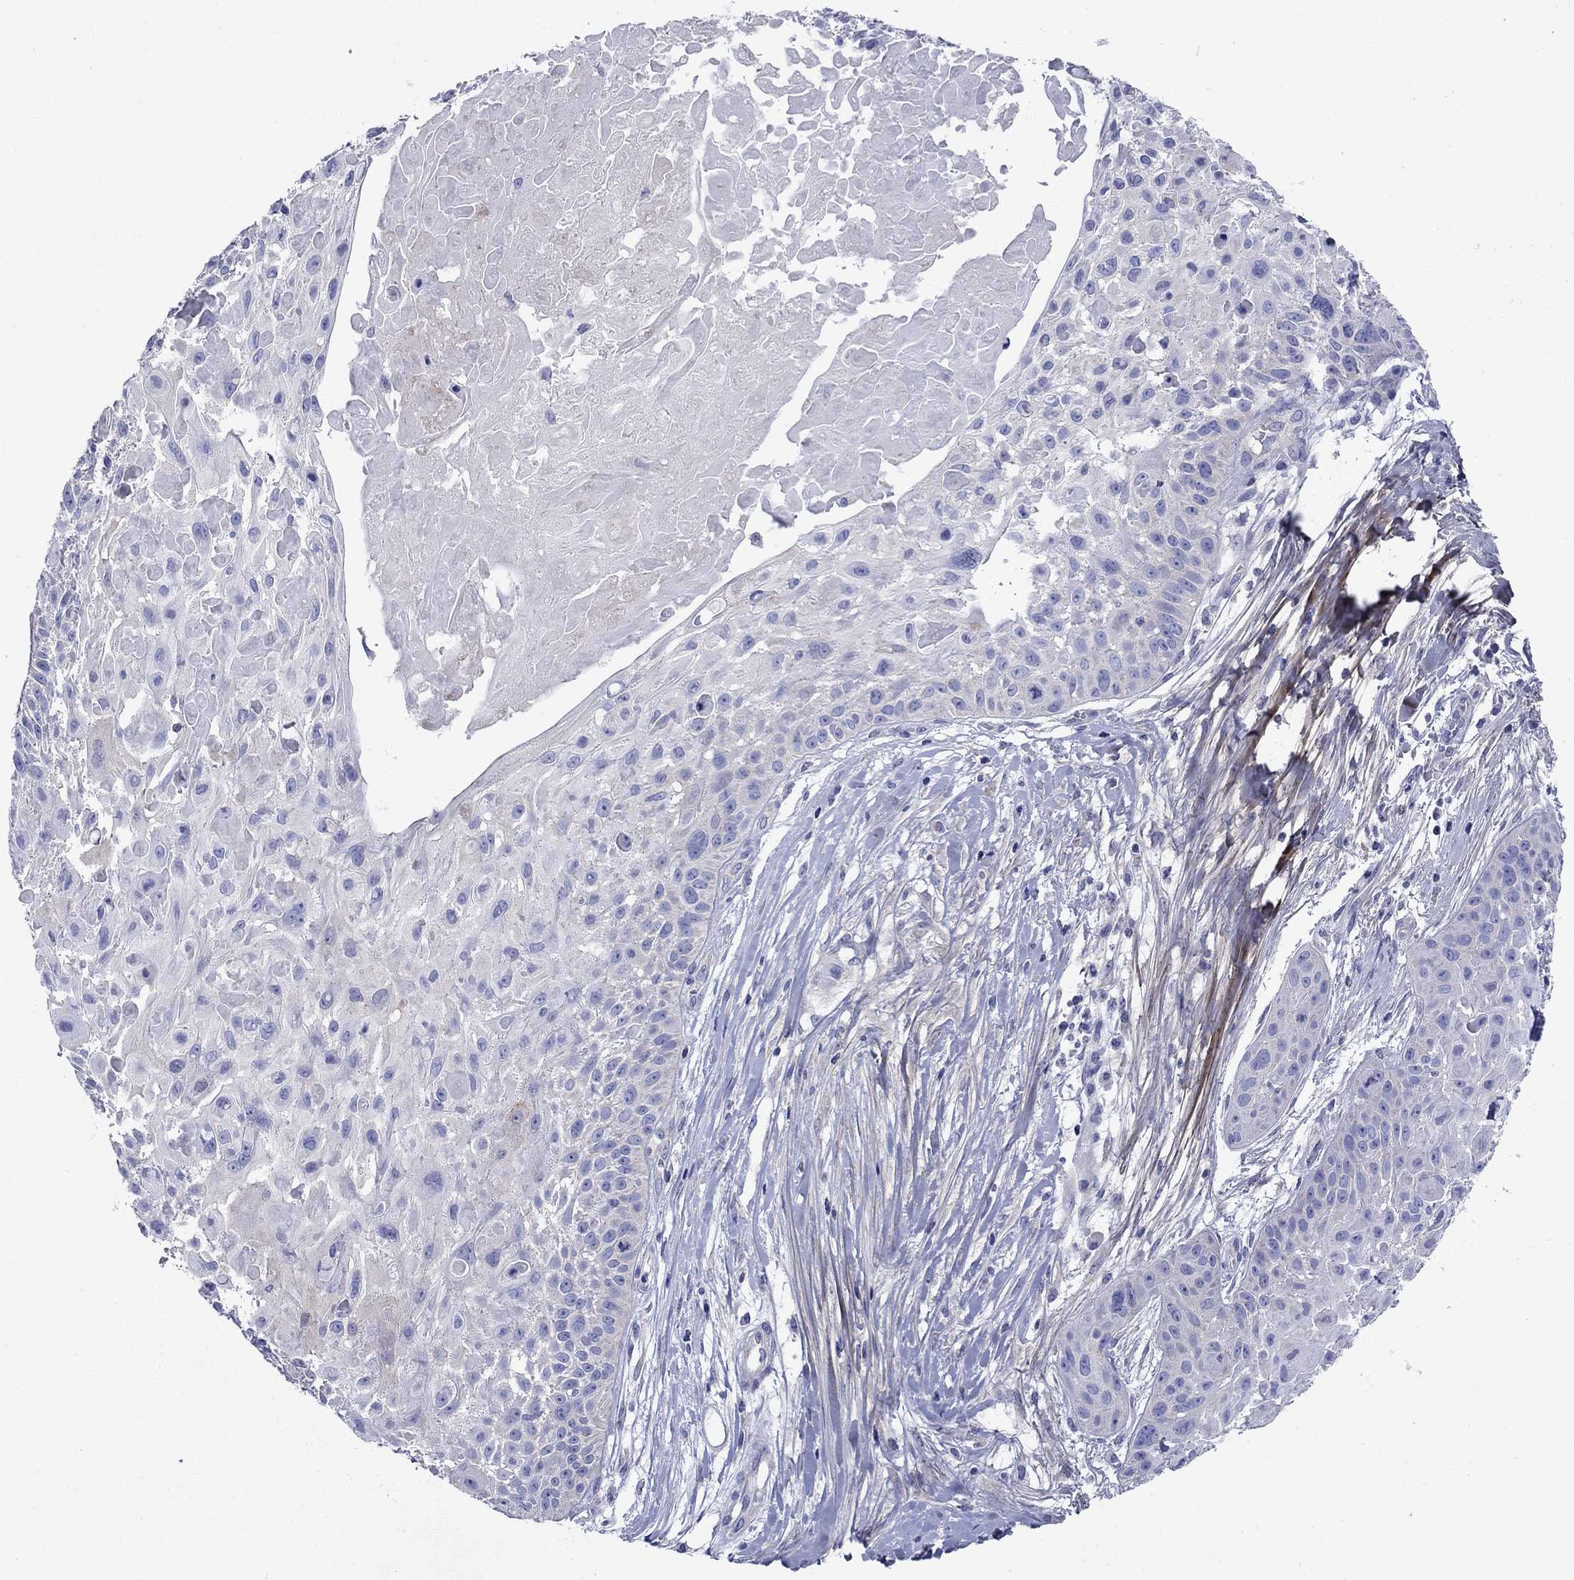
{"staining": {"intensity": "negative", "quantity": "none", "location": "none"}, "tissue": "skin cancer", "cell_type": "Tumor cells", "image_type": "cancer", "snomed": [{"axis": "morphology", "description": "Squamous cell carcinoma, NOS"}, {"axis": "topography", "description": "Skin"}, {"axis": "topography", "description": "Anal"}], "caption": "Immunohistochemistry (IHC) photomicrograph of human skin cancer (squamous cell carcinoma) stained for a protein (brown), which reveals no expression in tumor cells.", "gene": "SULT2B1", "patient": {"sex": "female", "age": 75}}